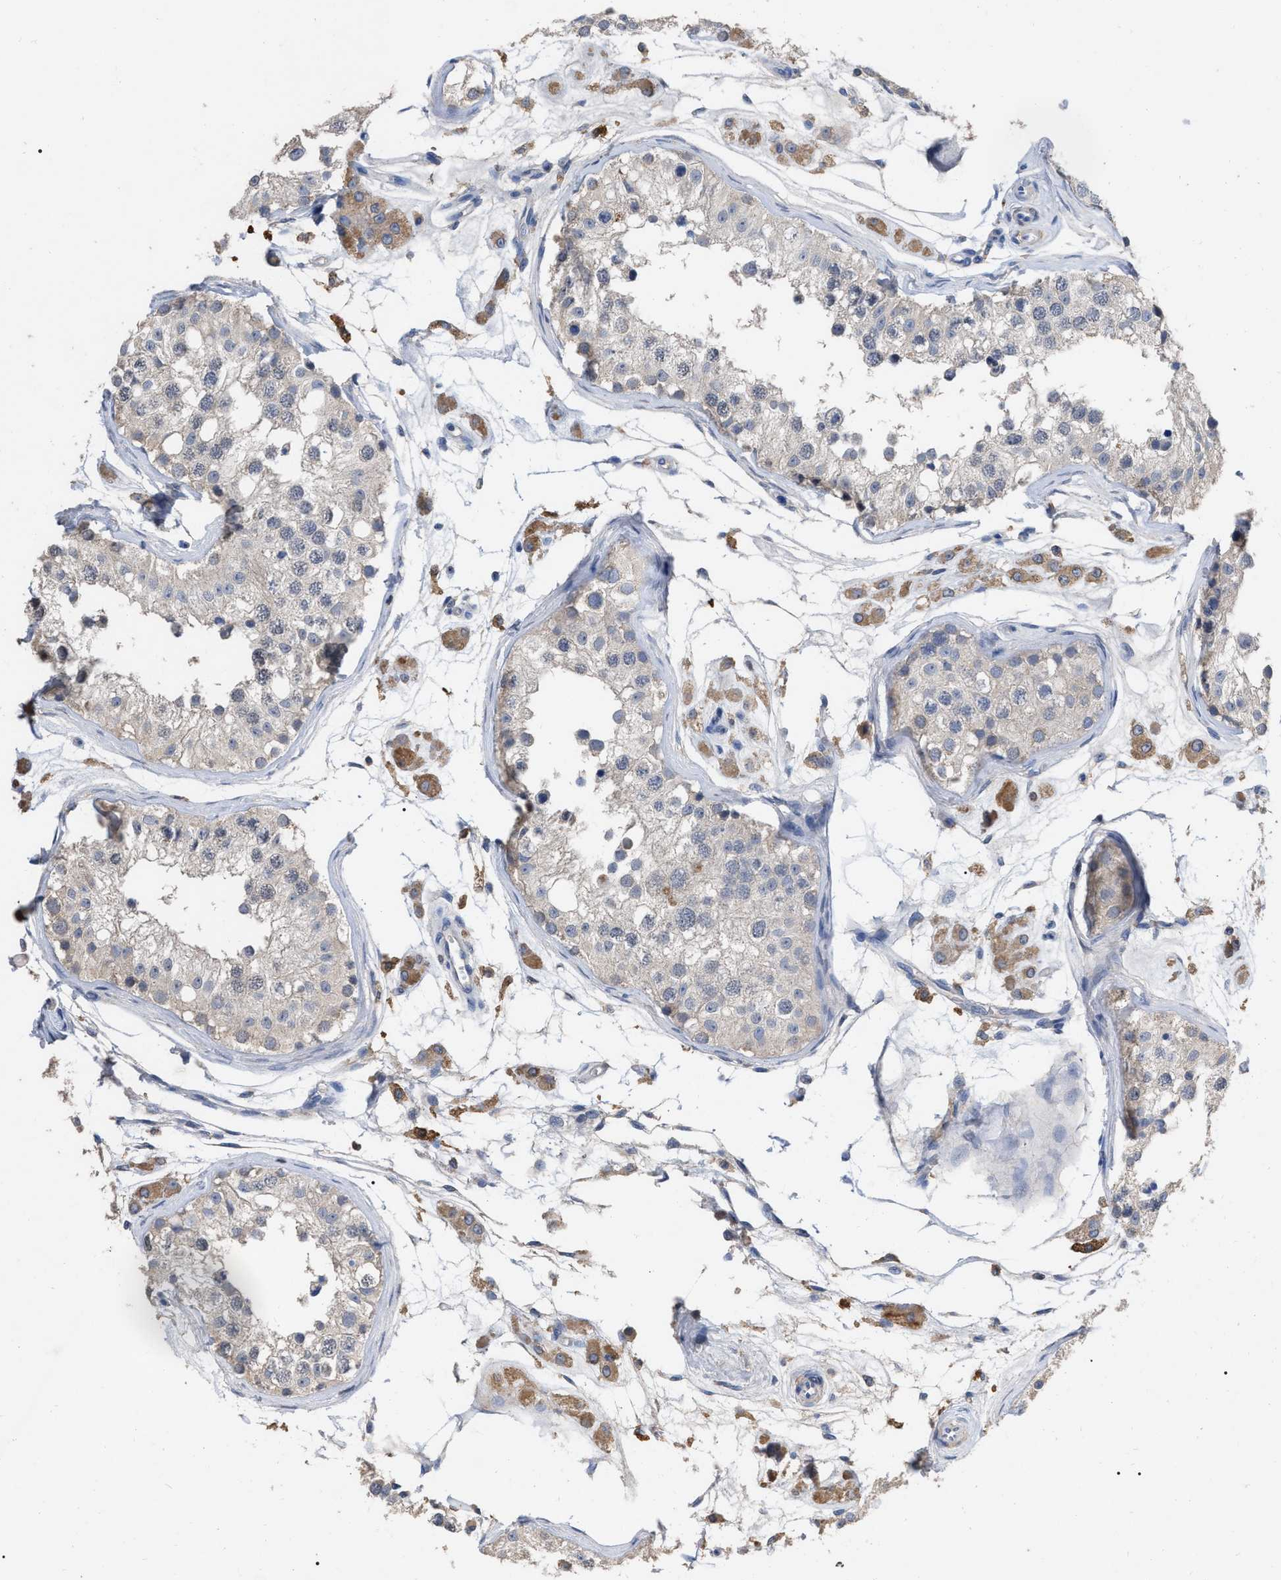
{"staining": {"intensity": "negative", "quantity": "none", "location": "none"}, "tissue": "testis", "cell_type": "Cells in seminiferous ducts", "image_type": "normal", "snomed": [{"axis": "morphology", "description": "Normal tissue, NOS"}, {"axis": "morphology", "description": "Adenocarcinoma, metastatic, NOS"}, {"axis": "topography", "description": "Testis"}], "caption": "Protein analysis of unremarkable testis displays no significant expression in cells in seminiferous ducts.", "gene": "GPR179", "patient": {"sex": "male", "age": 26}}